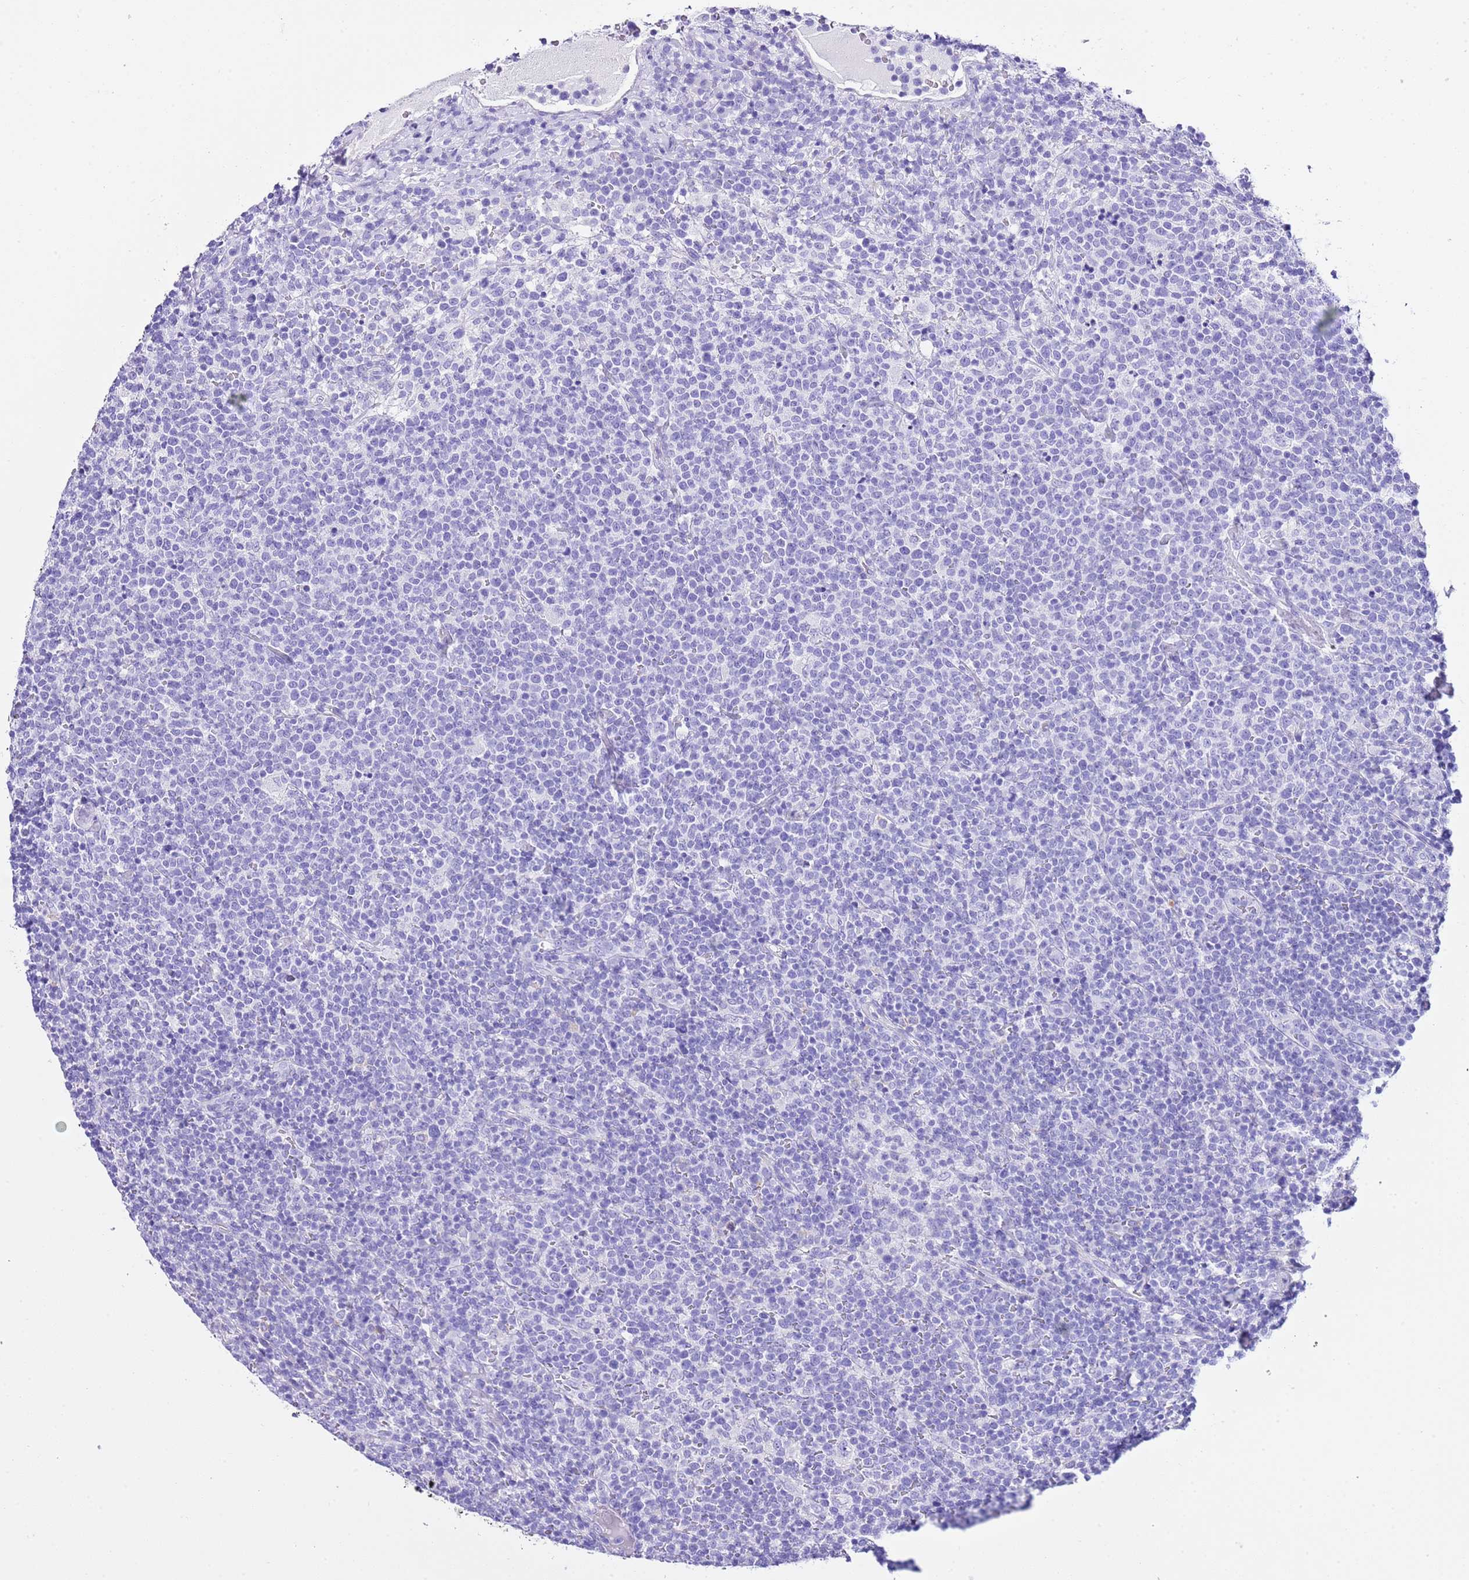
{"staining": {"intensity": "negative", "quantity": "none", "location": "none"}, "tissue": "lymphoma", "cell_type": "Tumor cells", "image_type": "cancer", "snomed": [{"axis": "morphology", "description": "Malignant lymphoma, non-Hodgkin's type, High grade"}, {"axis": "topography", "description": "Lymph node"}], "caption": "The histopathology image exhibits no staining of tumor cells in malignant lymphoma, non-Hodgkin's type (high-grade).", "gene": "KCNC1", "patient": {"sex": "male", "age": 61}}